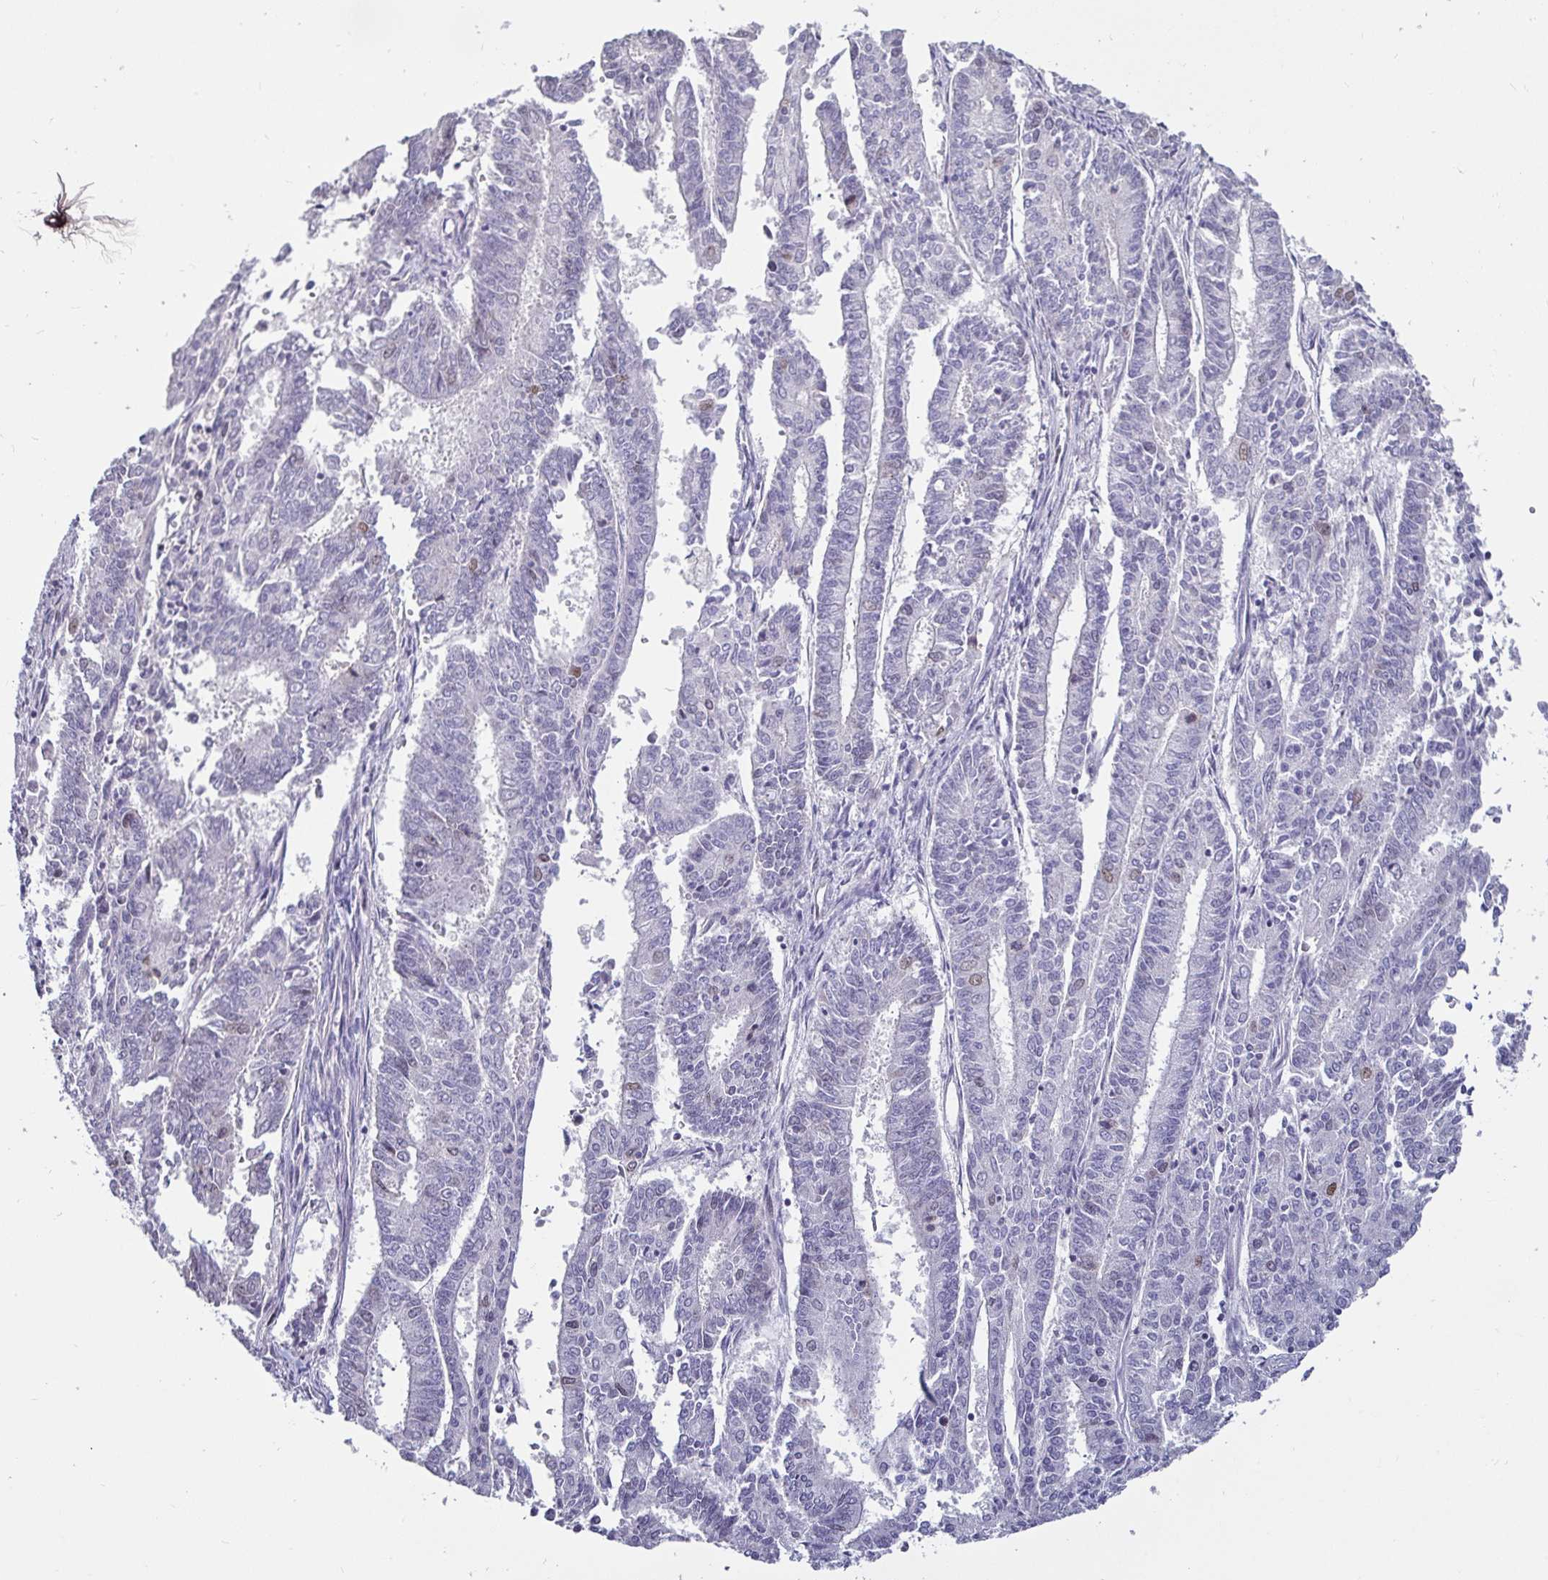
{"staining": {"intensity": "negative", "quantity": "none", "location": "none"}, "tissue": "endometrial cancer", "cell_type": "Tumor cells", "image_type": "cancer", "snomed": [{"axis": "morphology", "description": "Adenocarcinoma, NOS"}, {"axis": "topography", "description": "Endometrium"}], "caption": "Tumor cells show no significant protein expression in adenocarcinoma (endometrial).", "gene": "ANLN", "patient": {"sex": "female", "age": 59}}